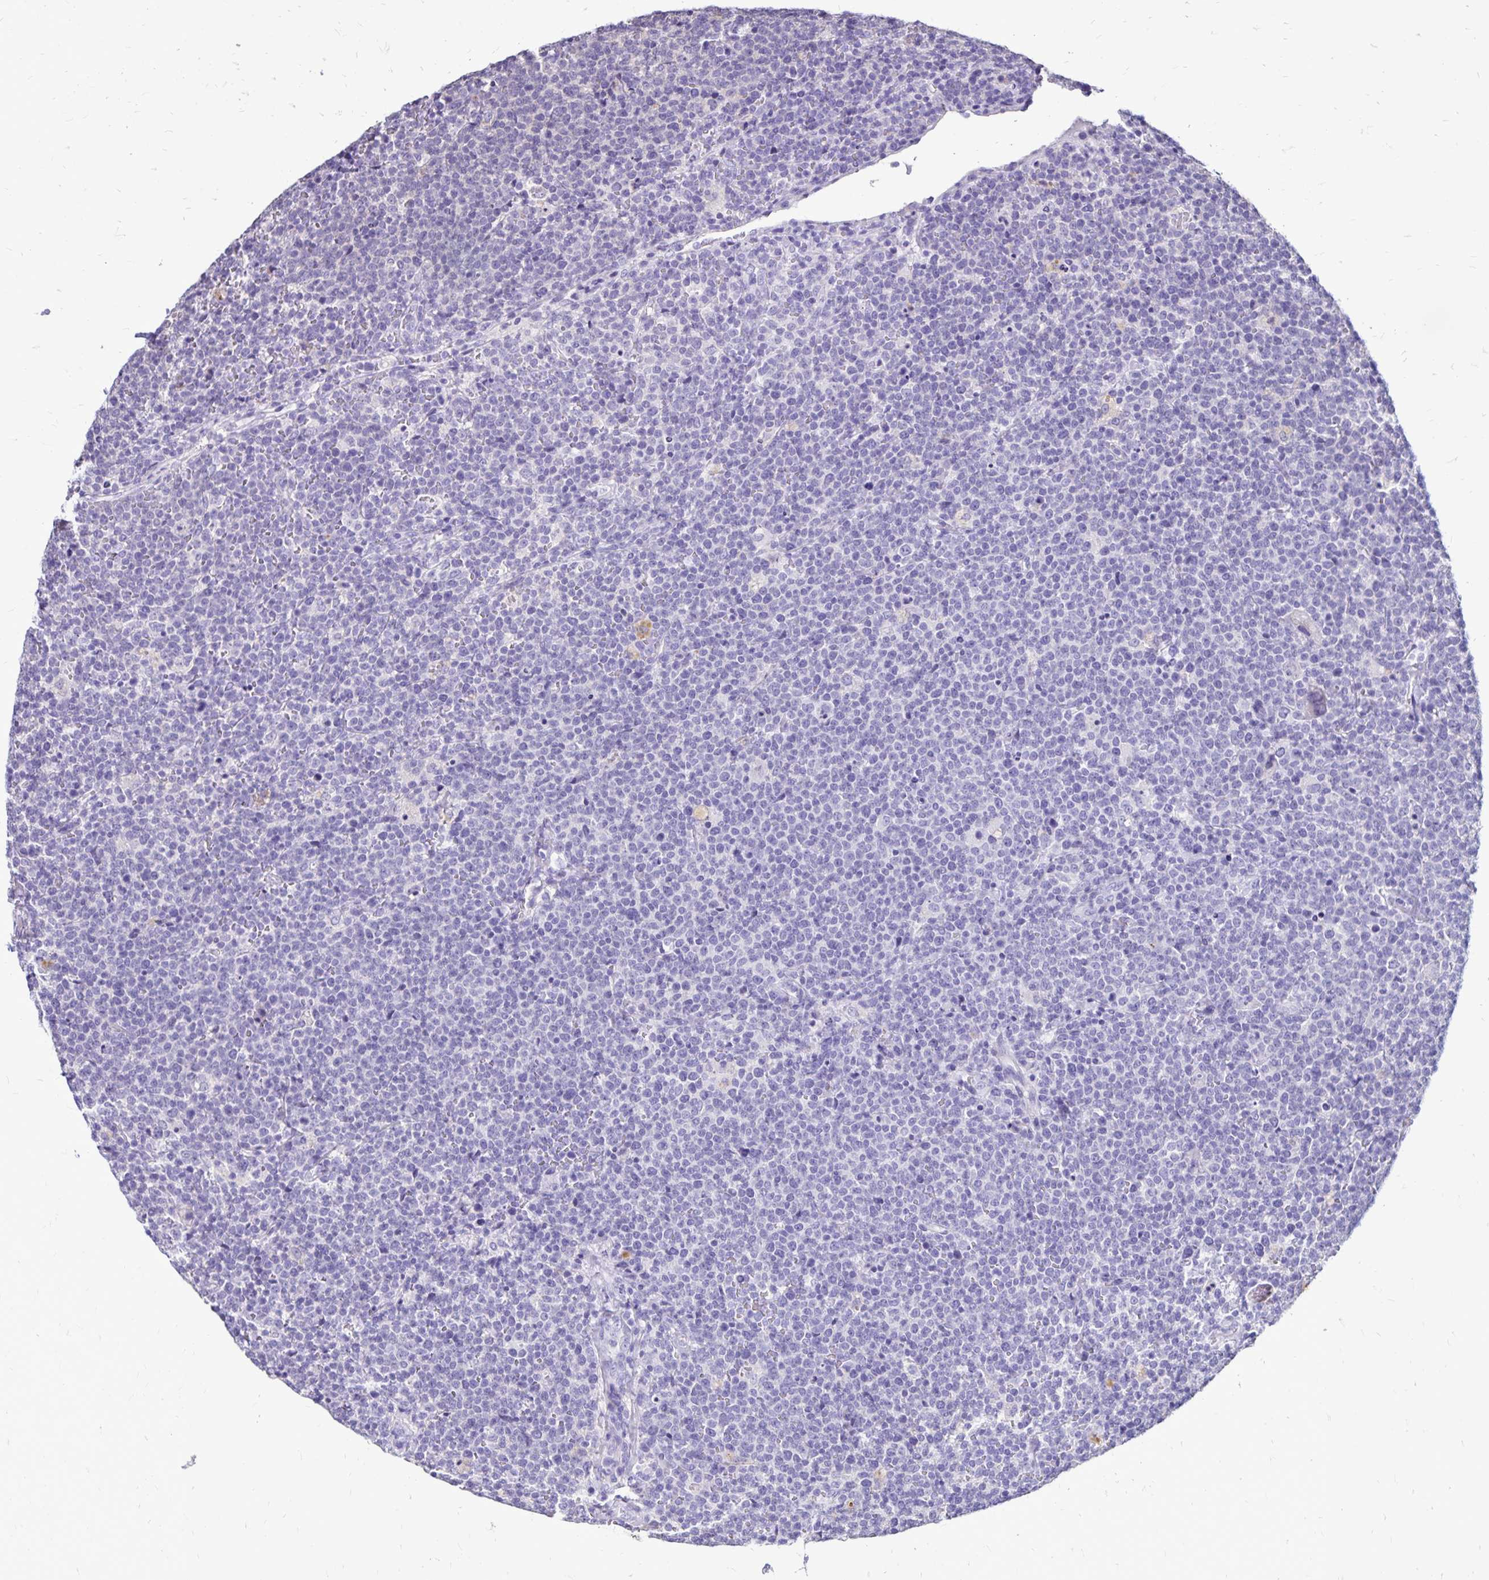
{"staining": {"intensity": "negative", "quantity": "none", "location": "none"}, "tissue": "lymphoma", "cell_type": "Tumor cells", "image_type": "cancer", "snomed": [{"axis": "morphology", "description": "Malignant lymphoma, non-Hodgkin's type, High grade"}, {"axis": "topography", "description": "Lymph node"}], "caption": "The micrograph demonstrates no staining of tumor cells in malignant lymphoma, non-Hodgkin's type (high-grade). (Stains: DAB (3,3'-diaminobenzidine) IHC with hematoxylin counter stain, Microscopy: brightfield microscopy at high magnification).", "gene": "EVPL", "patient": {"sex": "male", "age": 61}}